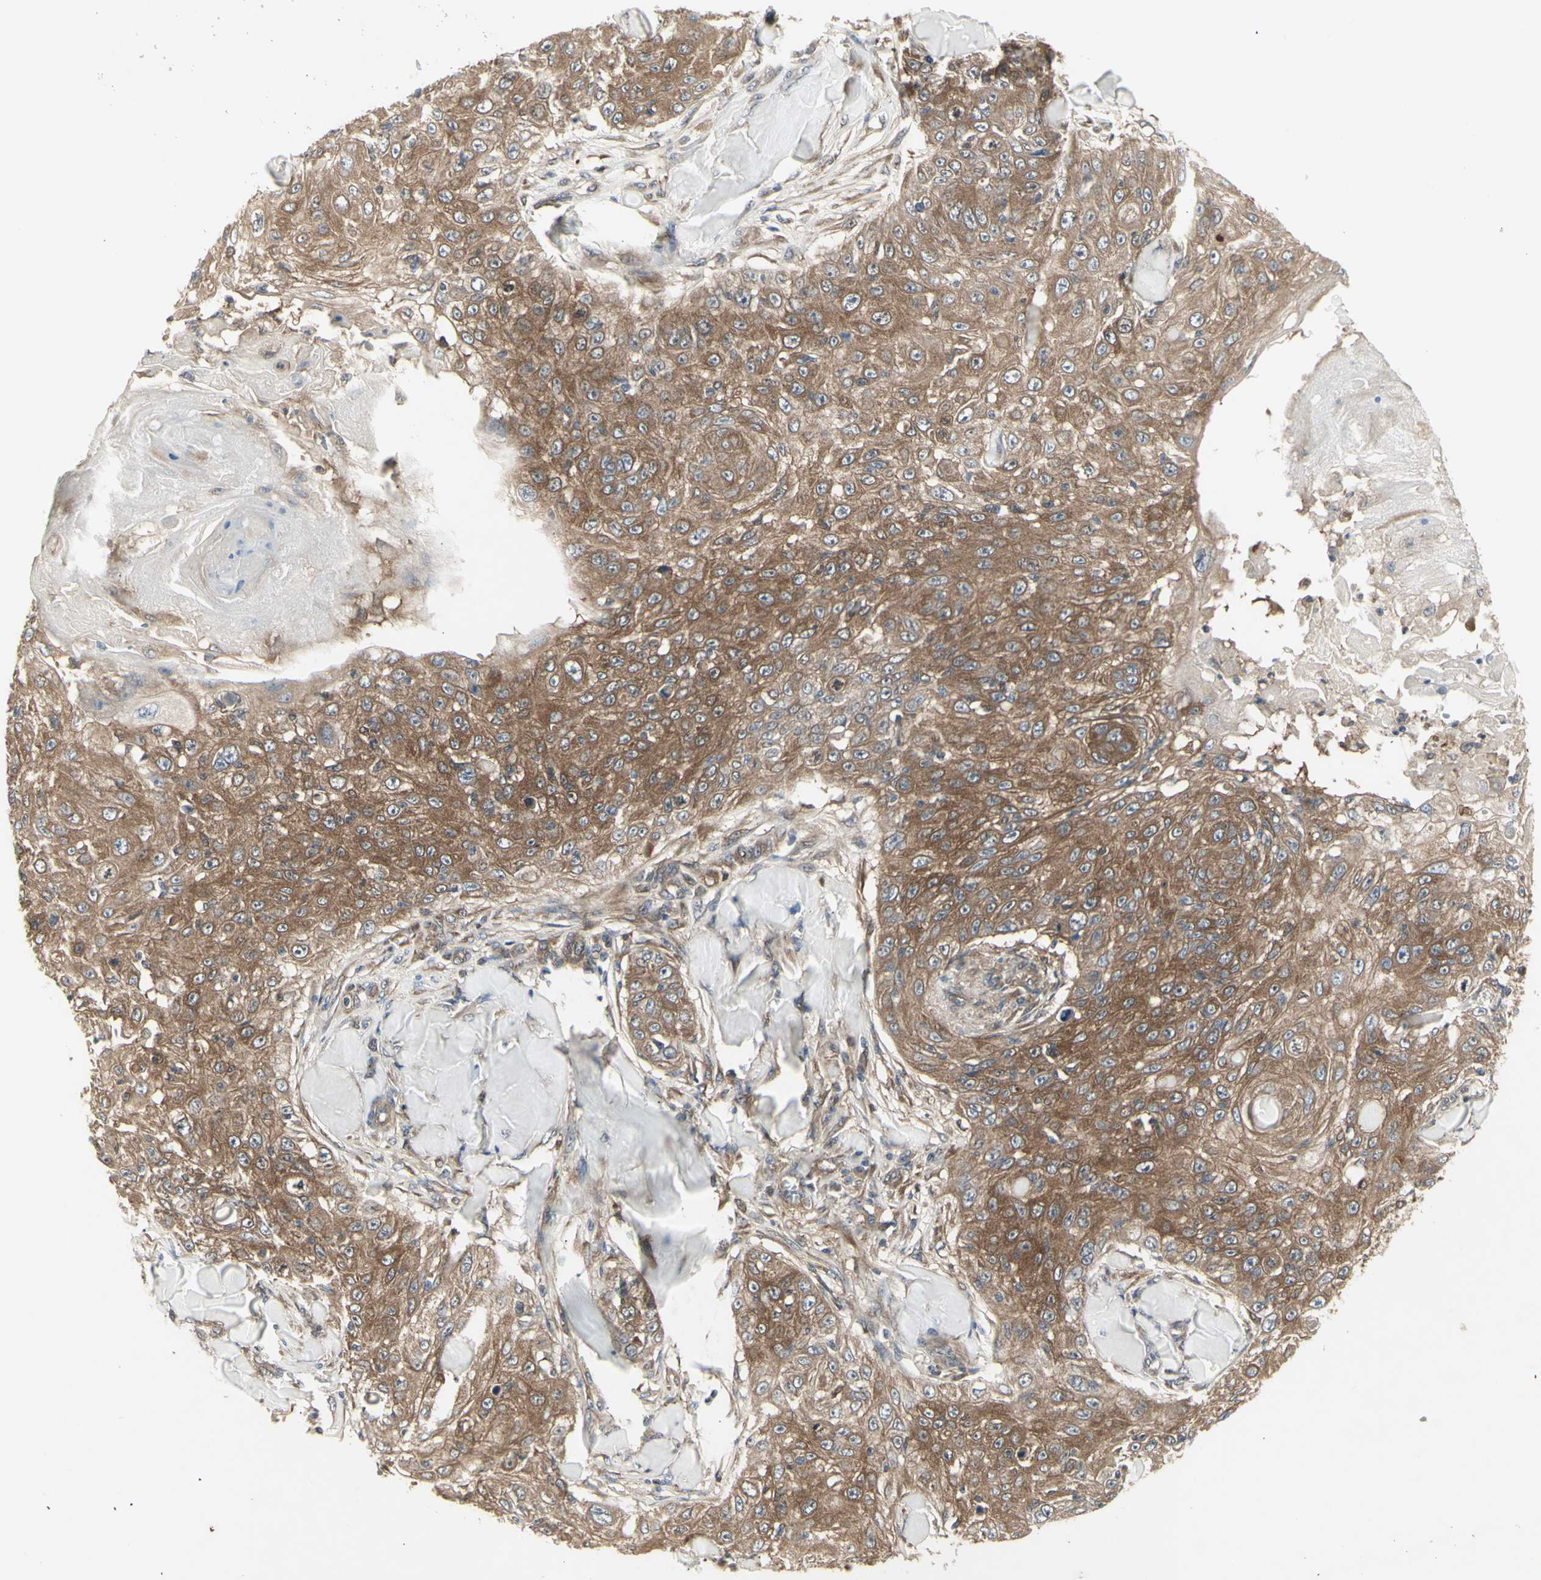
{"staining": {"intensity": "moderate", "quantity": ">75%", "location": "cytoplasmic/membranous"}, "tissue": "skin cancer", "cell_type": "Tumor cells", "image_type": "cancer", "snomed": [{"axis": "morphology", "description": "Squamous cell carcinoma, NOS"}, {"axis": "topography", "description": "Skin"}], "caption": "Protein expression analysis of skin cancer reveals moderate cytoplasmic/membranous positivity in about >75% of tumor cells.", "gene": "CHURC1-FNTB", "patient": {"sex": "male", "age": 86}}